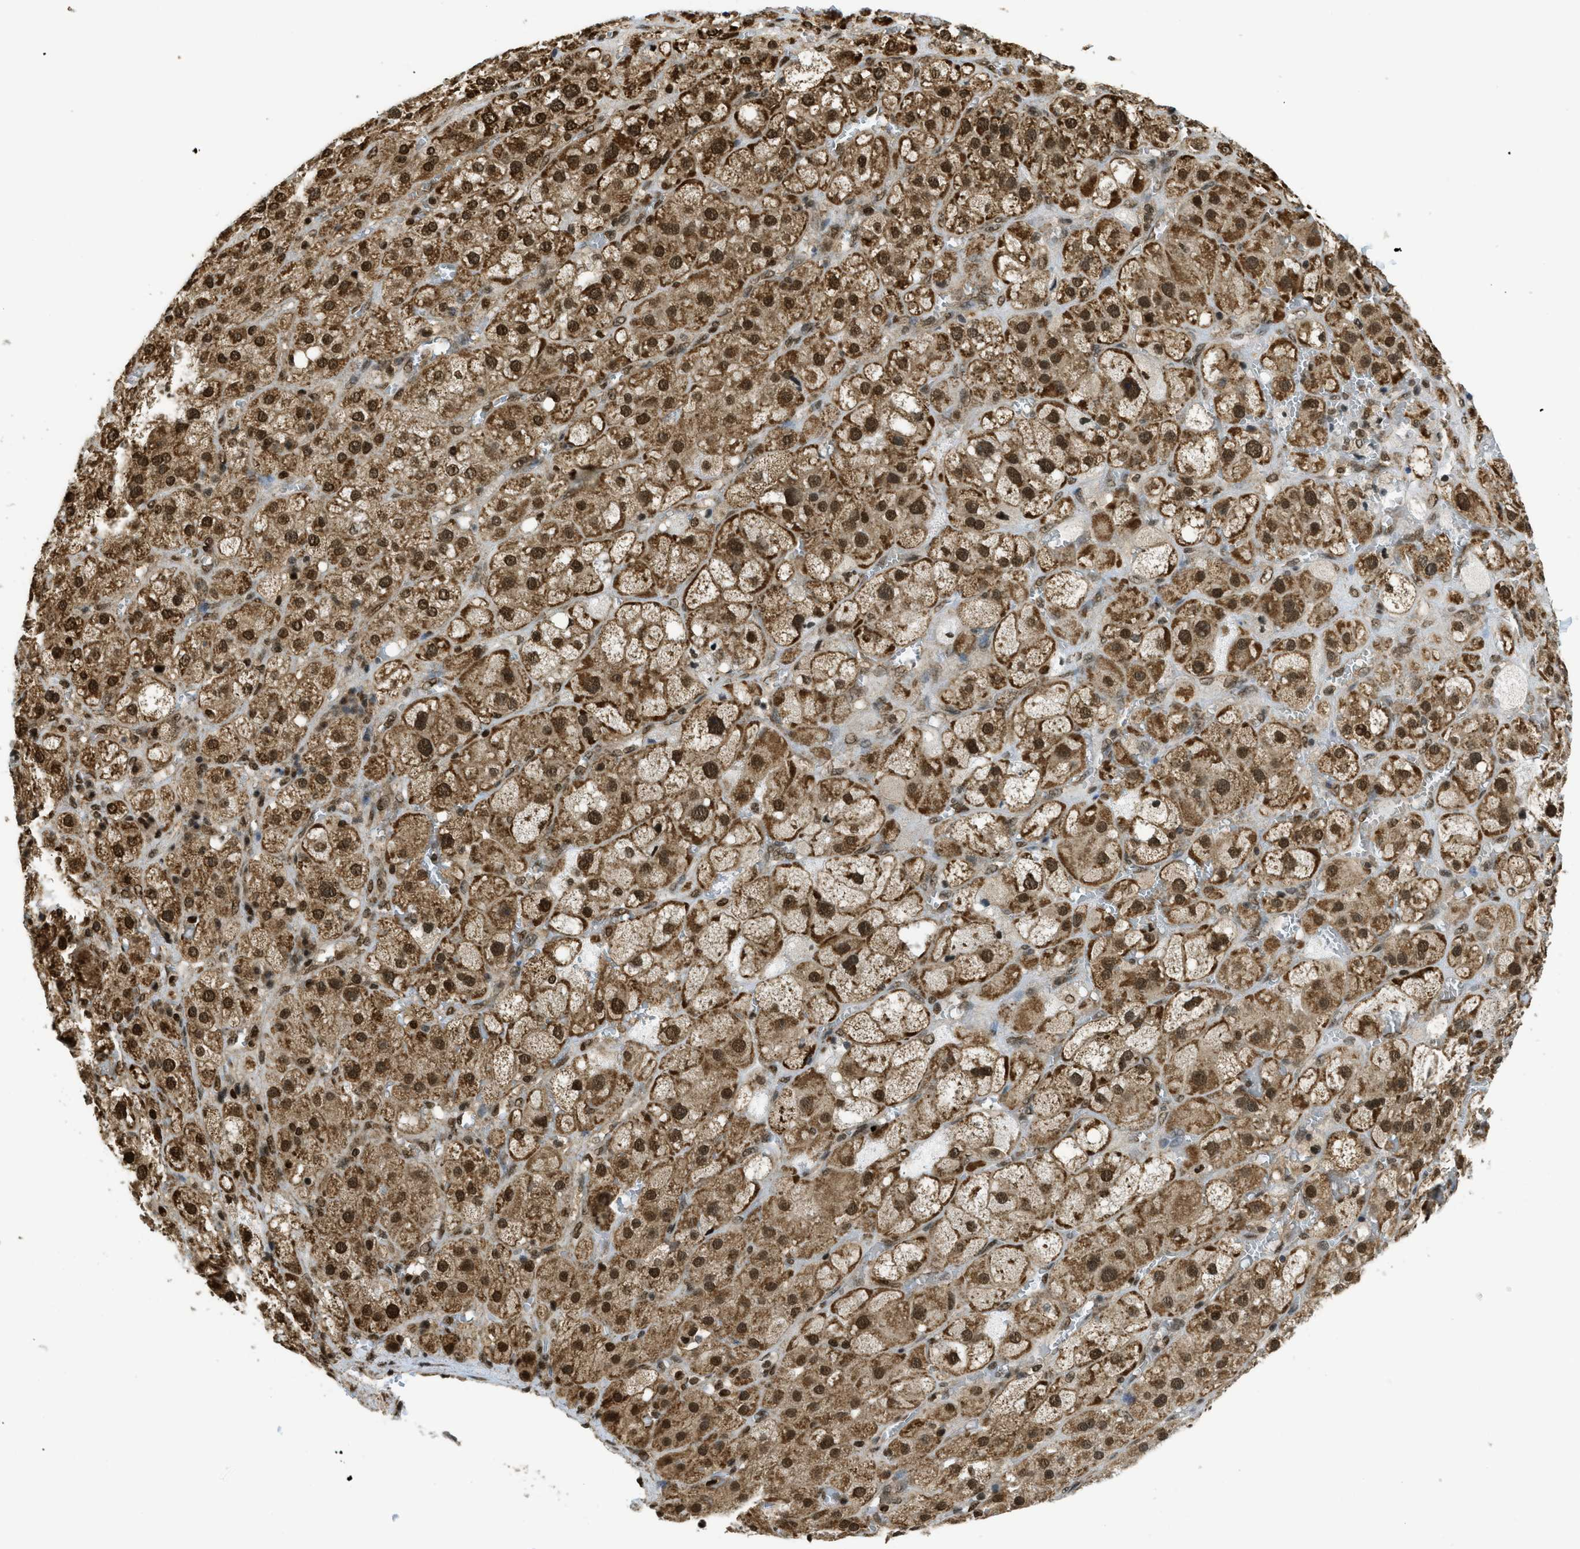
{"staining": {"intensity": "strong", "quantity": ">75%", "location": "cytoplasmic/membranous,nuclear"}, "tissue": "adrenal gland", "cell_type": "Glandular cells", "image_type": "normal", "snomed": [{"axis": "morphology", "description": "Normal tissue, NOS"}, {"axis": "topography", "description": "Adrenal gland"}], "caption": "An image of adrenal gland stained for a protein reveals strong cytoplasmic/membranous,nuclear brown staining in glandular cells. (IHC, brightfield microscopy, high magnification).", "gene": "TNPO1", "patient": {"sex": "female", "age": 47}}